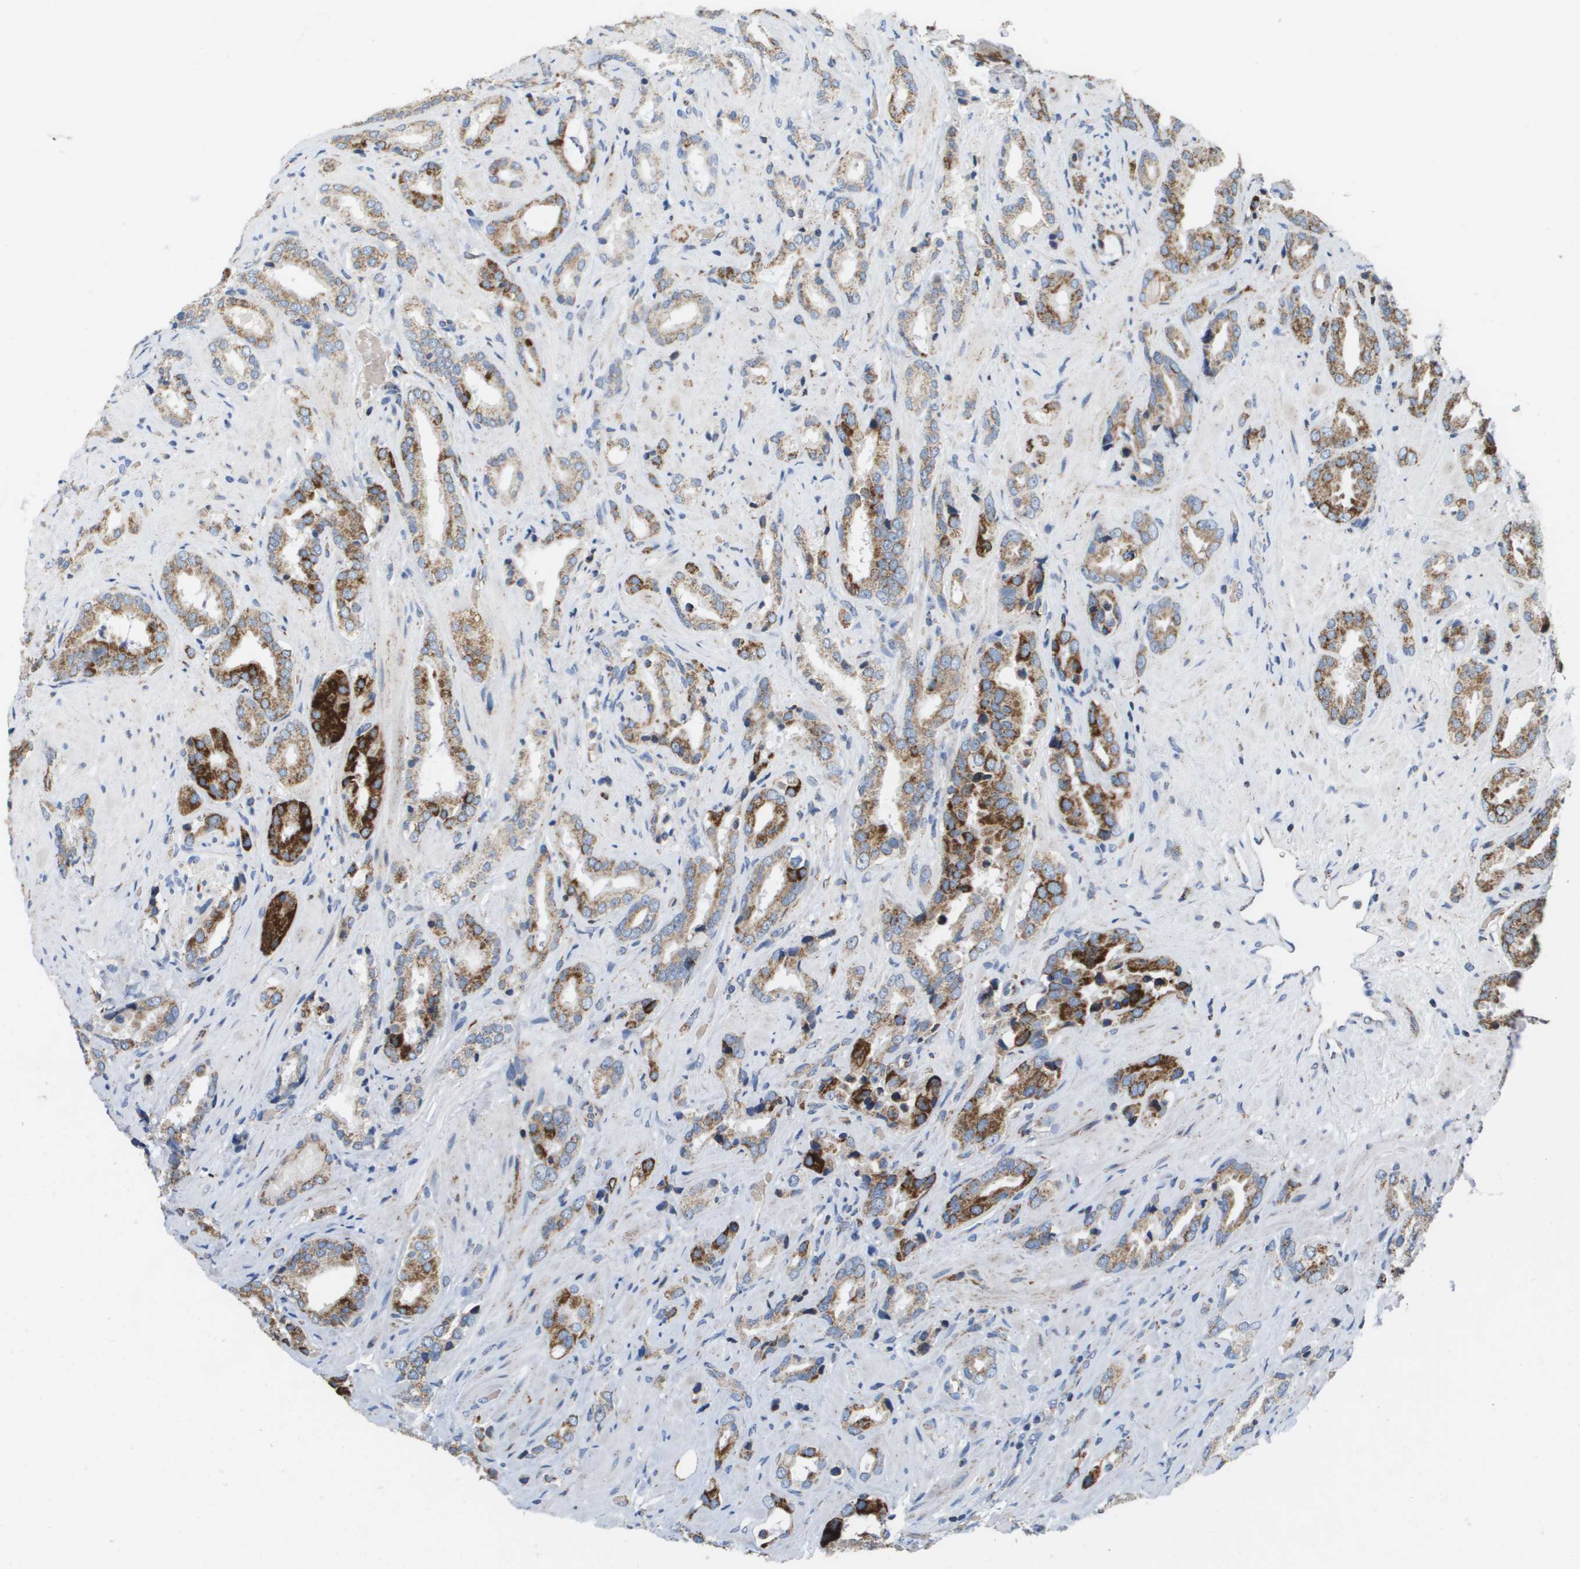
{"staining": {"intensity": "strong", "quantity": "25%-75%", "location": "cytoplasmic/membranous"}, "tissue": "prostate cancer", "cell_type": "Tumor cells", "image_type": "cancer", "snomed": [{"axis": "morphology", "description": "Adenocarcinoma, High grade"}, {"axis": "topography", "description": "Prostate"}], "caption": "High-magnification brightfield microscopy of prostate cancer stained with DAB (brown) and counterstained with hematoxylin (blue). tumor cells exhibit strong cytoplasmic/membranous positivity is present in approximately25%-75% of cells. (Brightfield microscopy of DAB IHC at high magnification).", "gene": "ATP5F1B", "patient": {"sex": "male", "age": 64}}